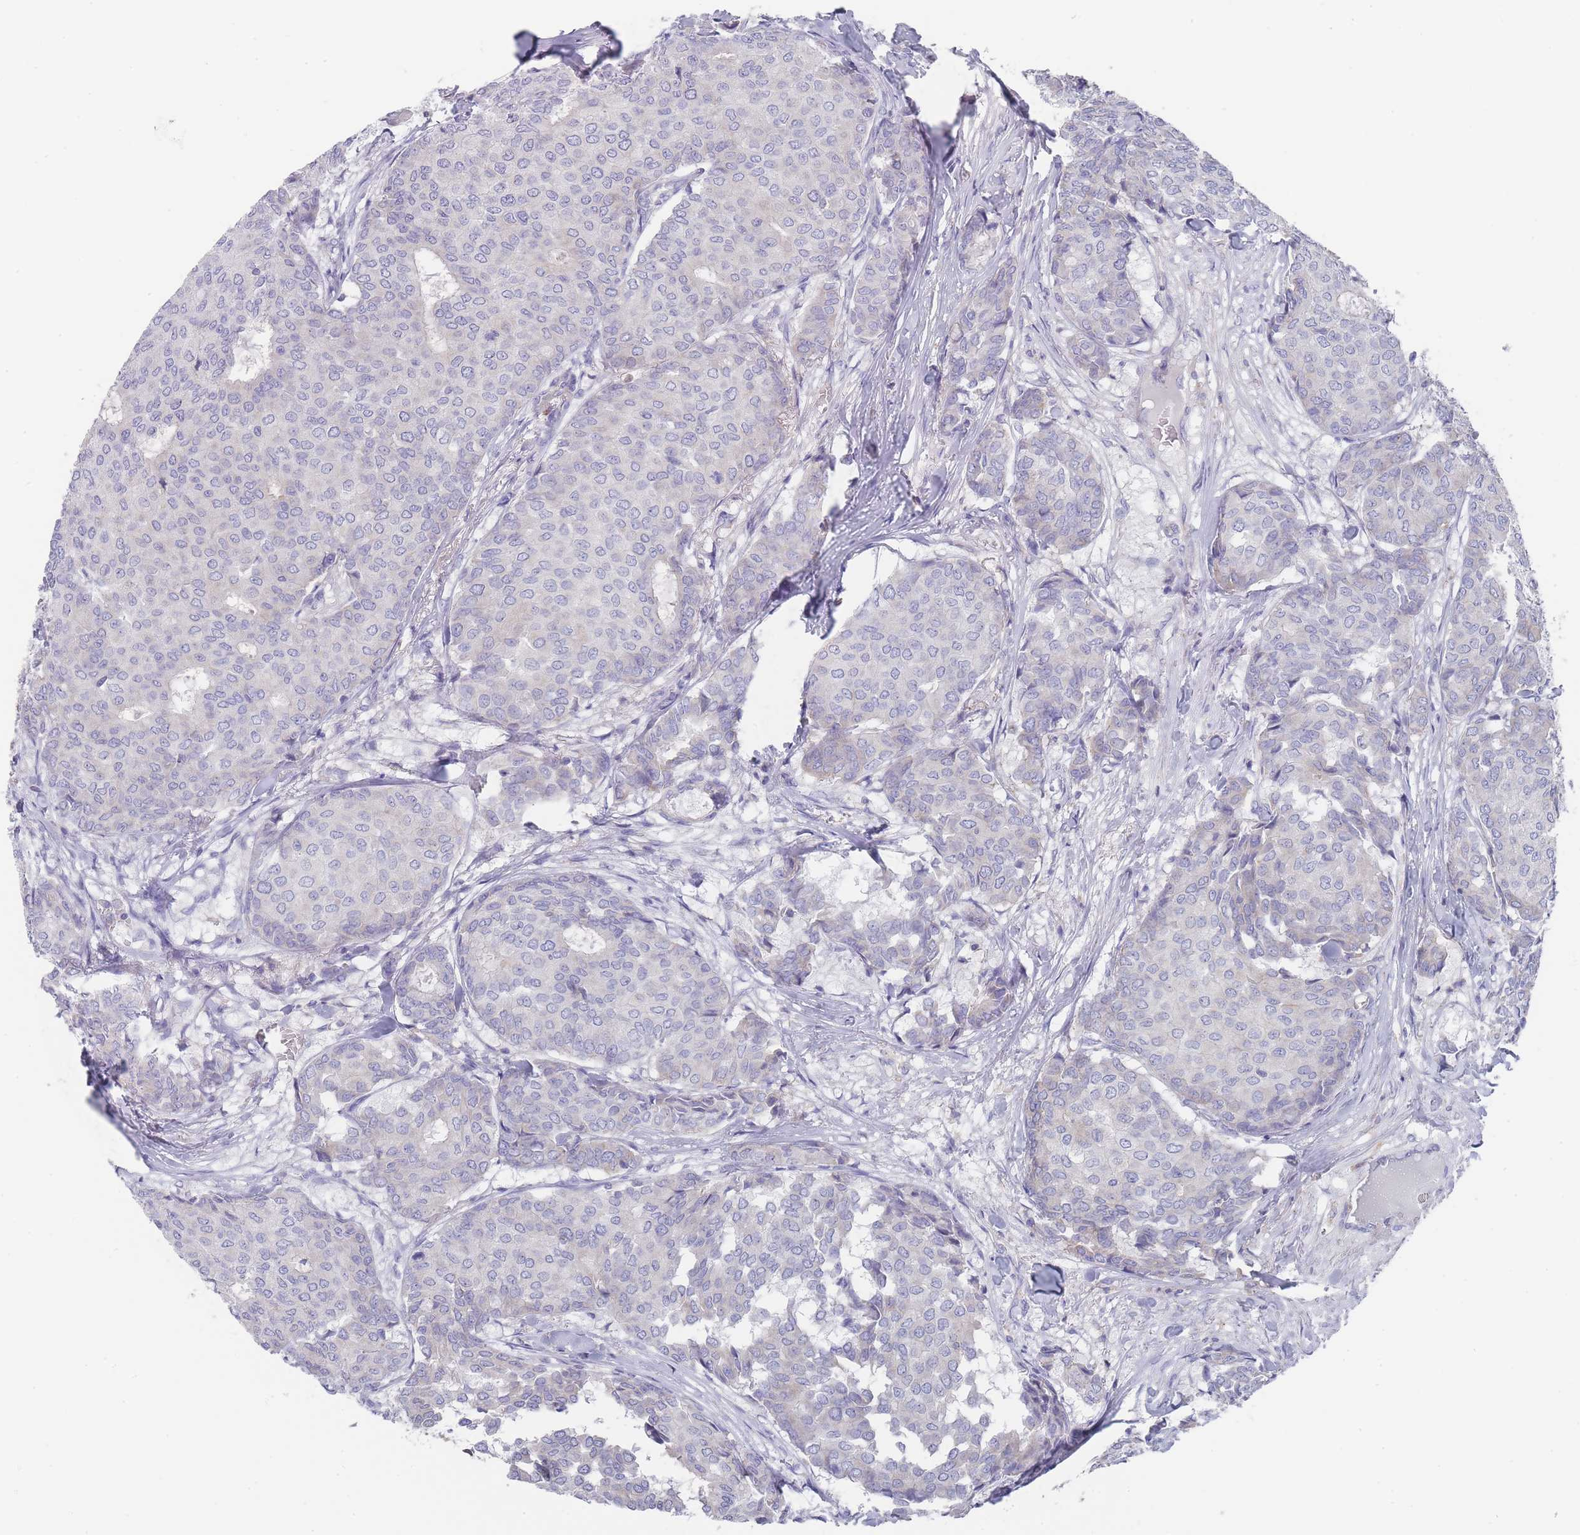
{"staining": {"intensity": "negative", "quantity": "none", "location": "none"}, "tissue": "breast cancer", "cell_type": "Tumor cells", "image_type": "cancer", "snomed": [{"axis": "morphology", "description": "Duct carcinoma"}, {"axis": "topography", "description": "Breast"}], "caption": "High power microscopy image of an IHC micrograph of breast cancer, revealing no significant expression in tumor cells.", "gene": "SCCPDH", "patient": {"sex": "female", "age": 75}}